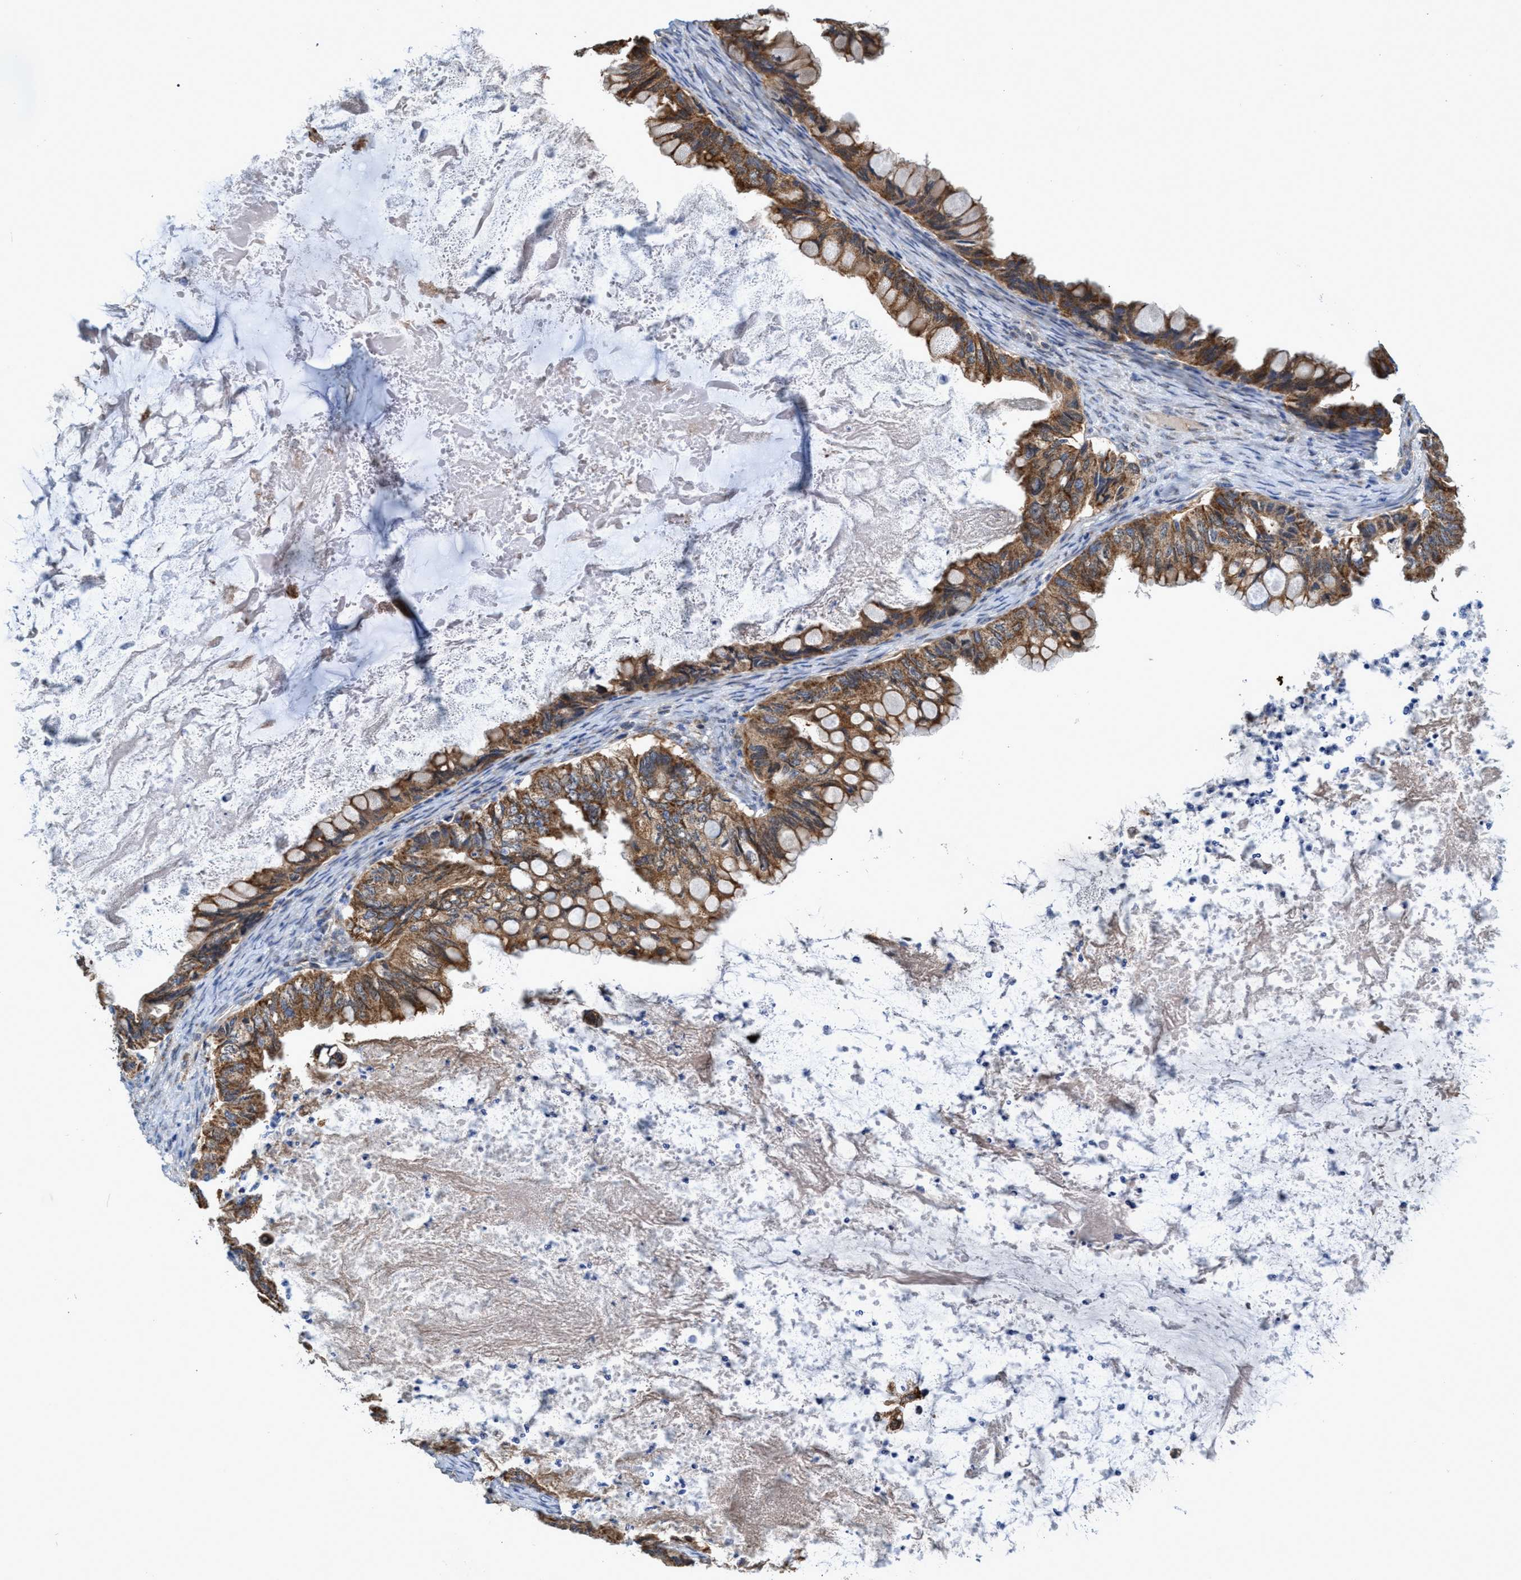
{"staining": {"intensity": "moderate", "quantity": ">75%", "location": "cytoplasmic/membranous"}, "tissue": "ovarian cancer", "cell_type": "Tumor cells", "image_type": "cancer", "snomed": [{"axis": "morphology", "description": "Cystadenocarcinoma, mucinous, NOS"}, {"axis": "topography", "description": "Ovary"}], "caption": "Ovarian cancer stained with IHC exhibits moderate cytoplasmic/membranous staining in about >75% of tumor cells. Nuclei are stained in blue.", "gene": "CRYZ", "patient": {"sex": "female", "age": 80}}